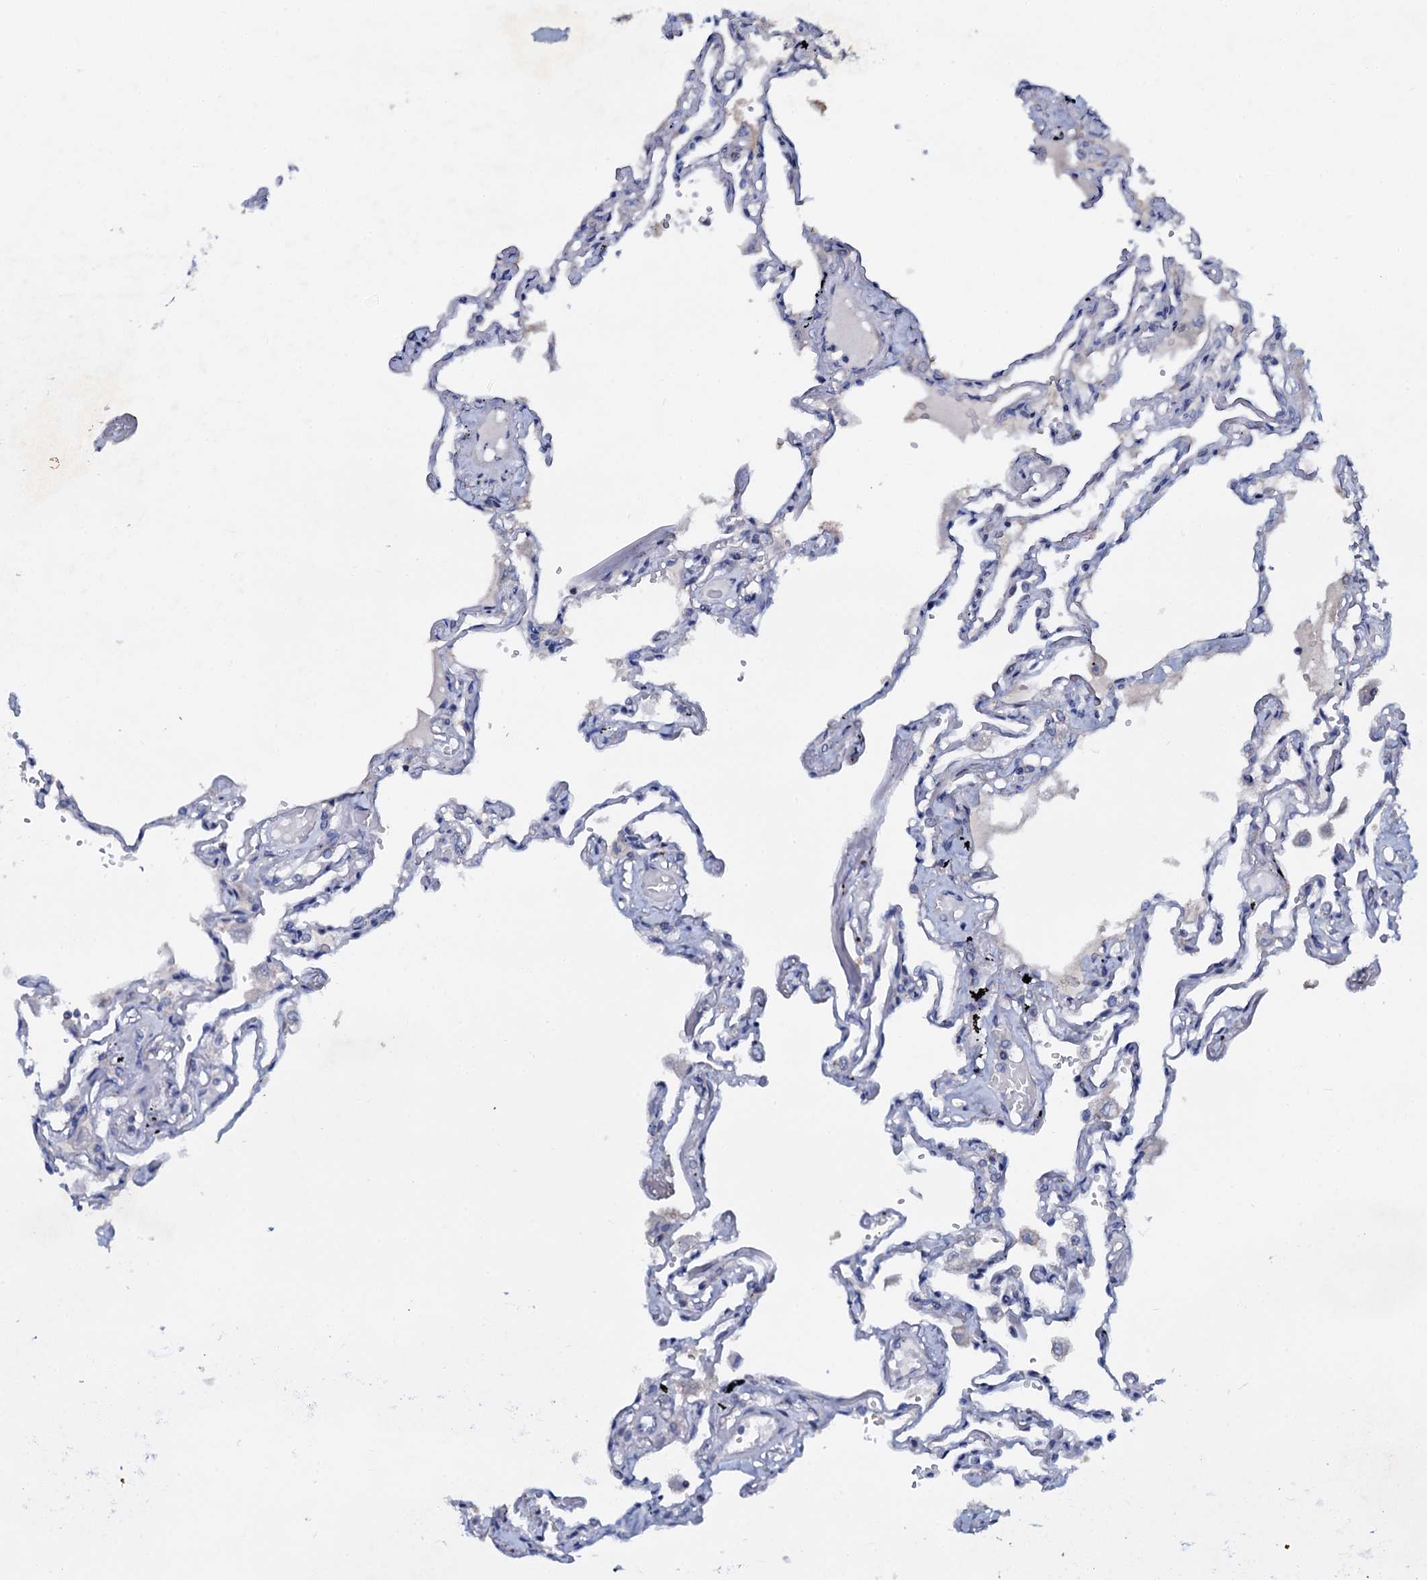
{"staining": {"intensity": "negative", "quantity": "none", "location": "none"}, "tissue": "lung", "cell_type": "Alveolar cells", "image_type": "normal", "snomed": [{"axis": "morphology", "description": "Normal tissue, NOS"}, {"axis": "topography", "description": "Lung"}], "caption": "Immunohistochemistry image of unremarkable lung: lung stained with DAB (3,3'-diaminobenzidine) exhibits no significant protein staining in alveolar cells.", "gene": "SLC37A4", "patient": {"sex": "female", "age": 67}}